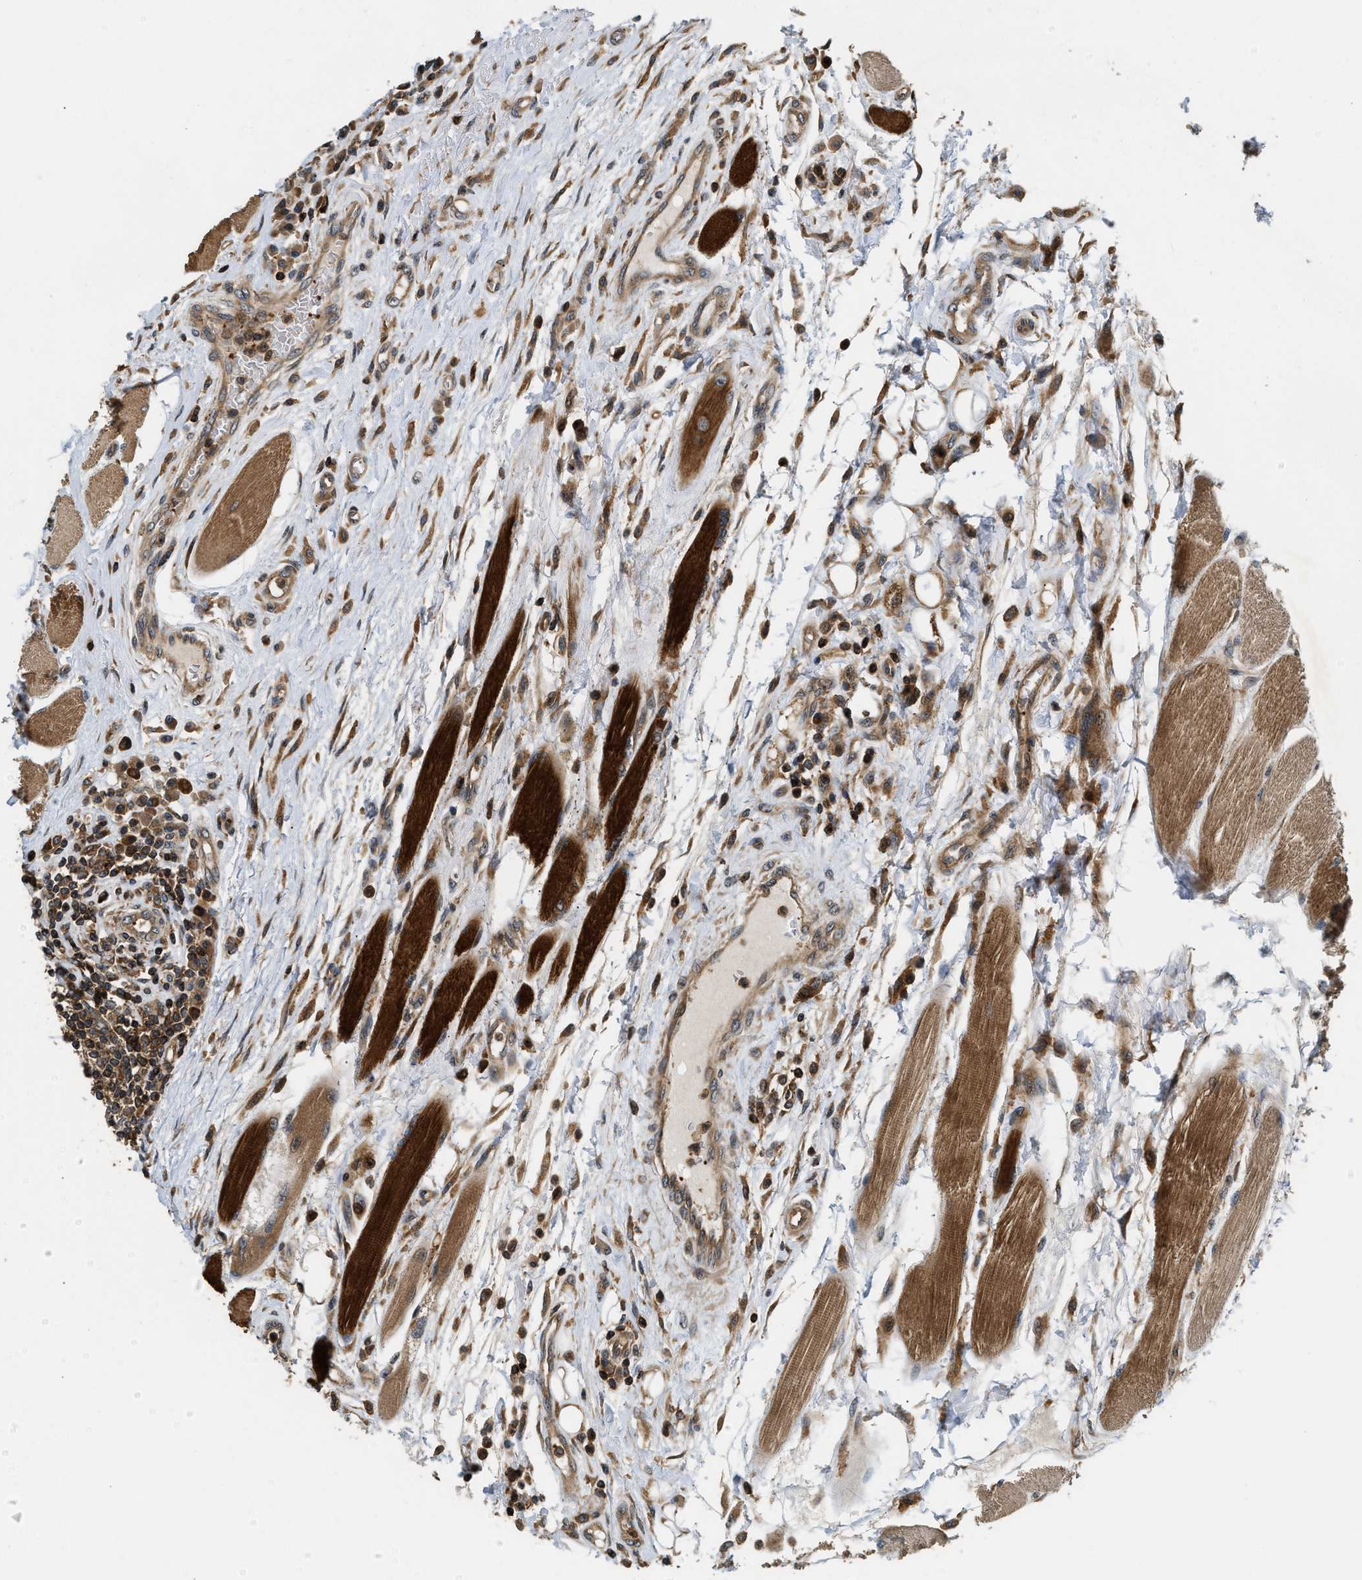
{"staining": {"intensity": "moderate", "quantity": ">75%", "location": "cytoplasmic/membranous"}, "tissue": "head and neck cancer", "cell_type": "Tumor cells", "image_type": "cancer", "snomed": [{"axis": "morphology", "description": "Squamous cell carcinoma, NOS"}, {"axis": "topography", "description": "Head-Neck"}], "caption": "Human squamous cell carcinoma (head and neck) stained with a brown dye exhibits moderate cytoplasmic/membranous positive staining in about >75% of tumor cells.", "gene": "SNX5", "patient": {"sex": "male", "age": 66}}